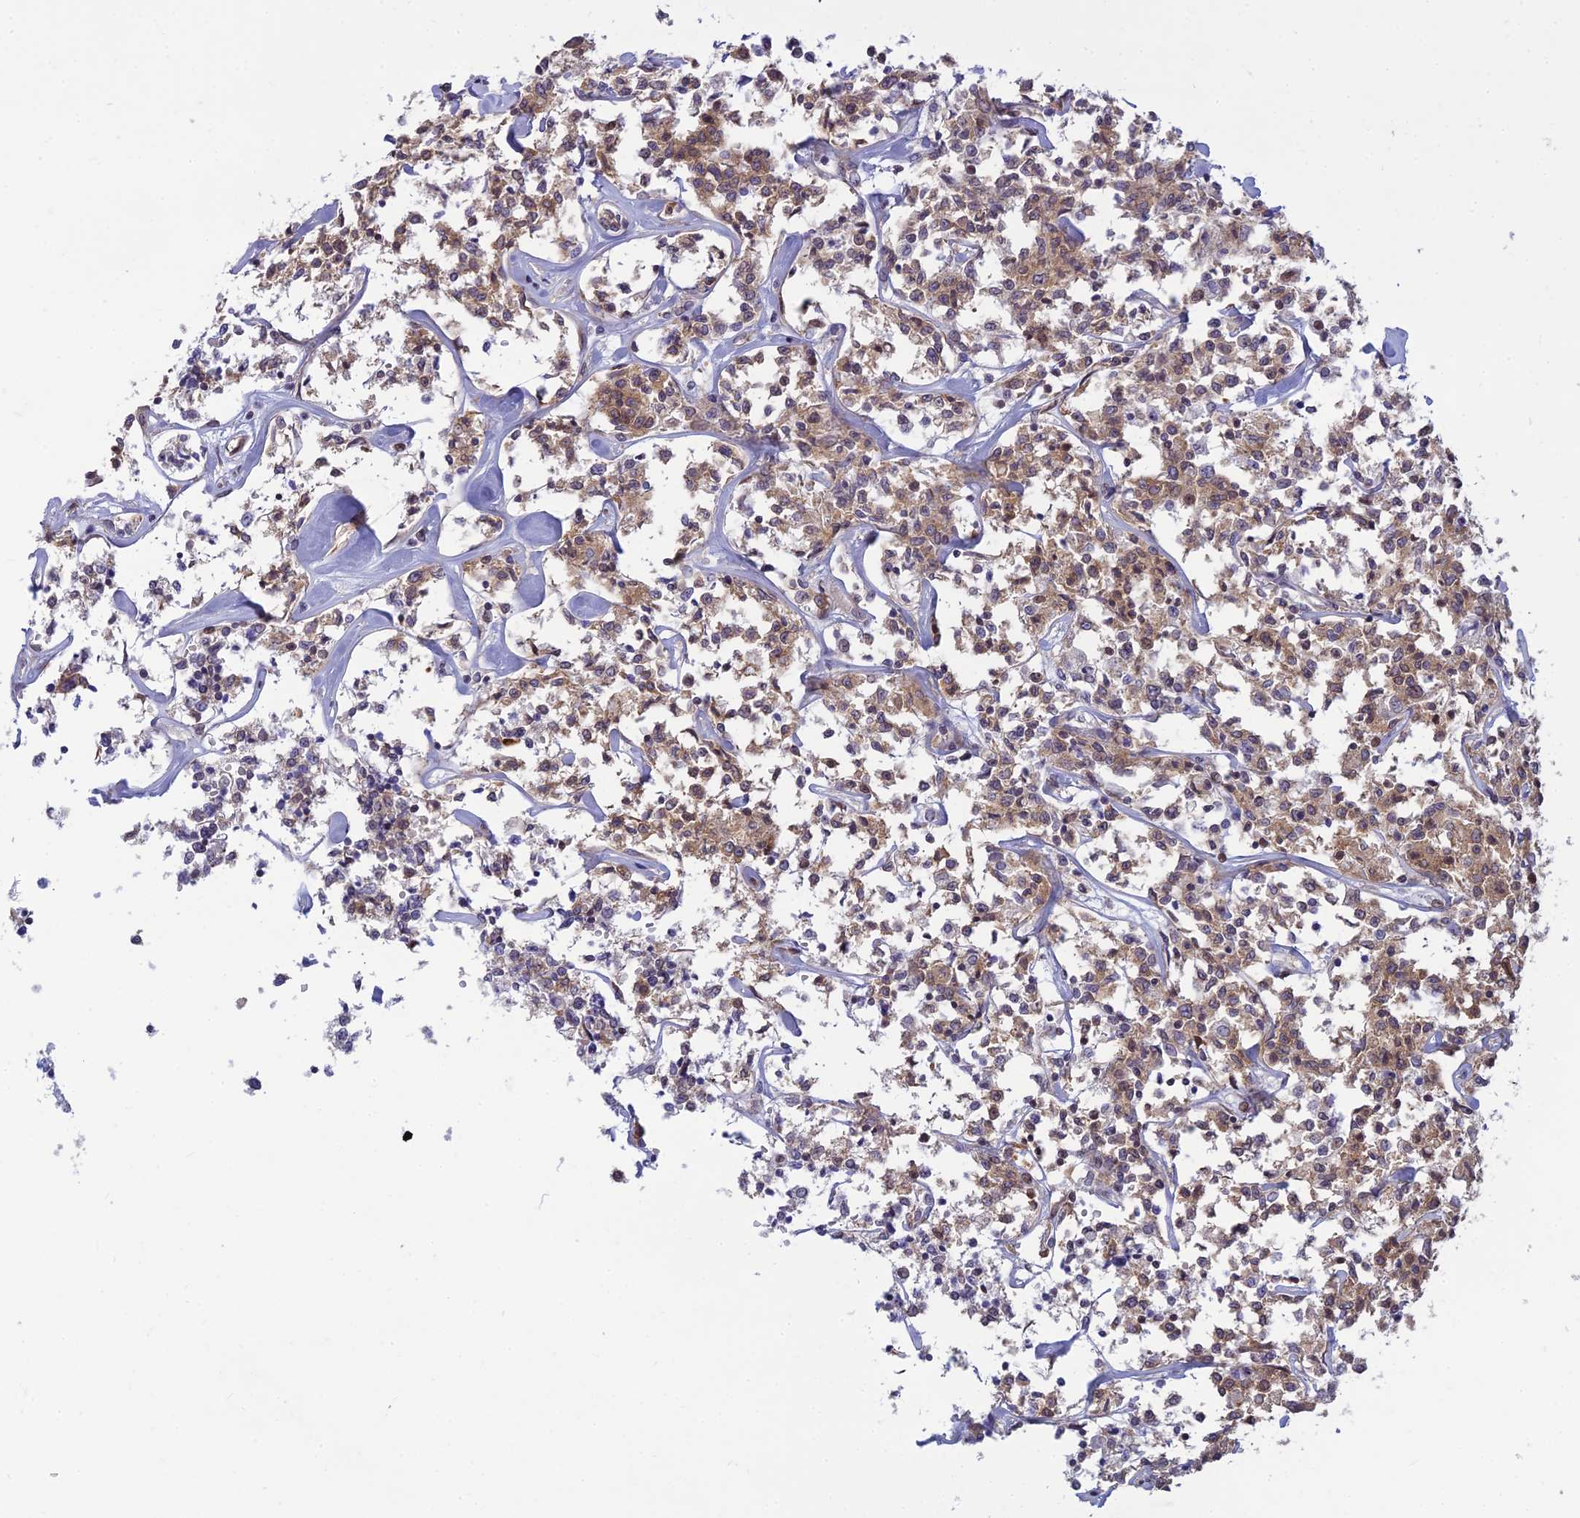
{"staining": {"intensity": "weak", "quantity": ">75%", "location": "cytoplasmic/membranous"}, "tissue": "lymphoma", "cell_type": "Tumor cells", "image_type": "cancer", "snomed": [{"axis": "morphology", "description": "Malignant lymphoma, non-Hodgkin's type, Low grade"}, {"axis": "topography", "description": "Small intestine"}], "caption": "Weak cytoplasmic/membranous positivity for a protein is seen in about >75% of tumor cells of low-grade malignant lymphoma, non-Hodgkin's type using immunohistochemistry (IHC).", "gene": "DTX2", "patient": {"sex": "female", "age": 59}}